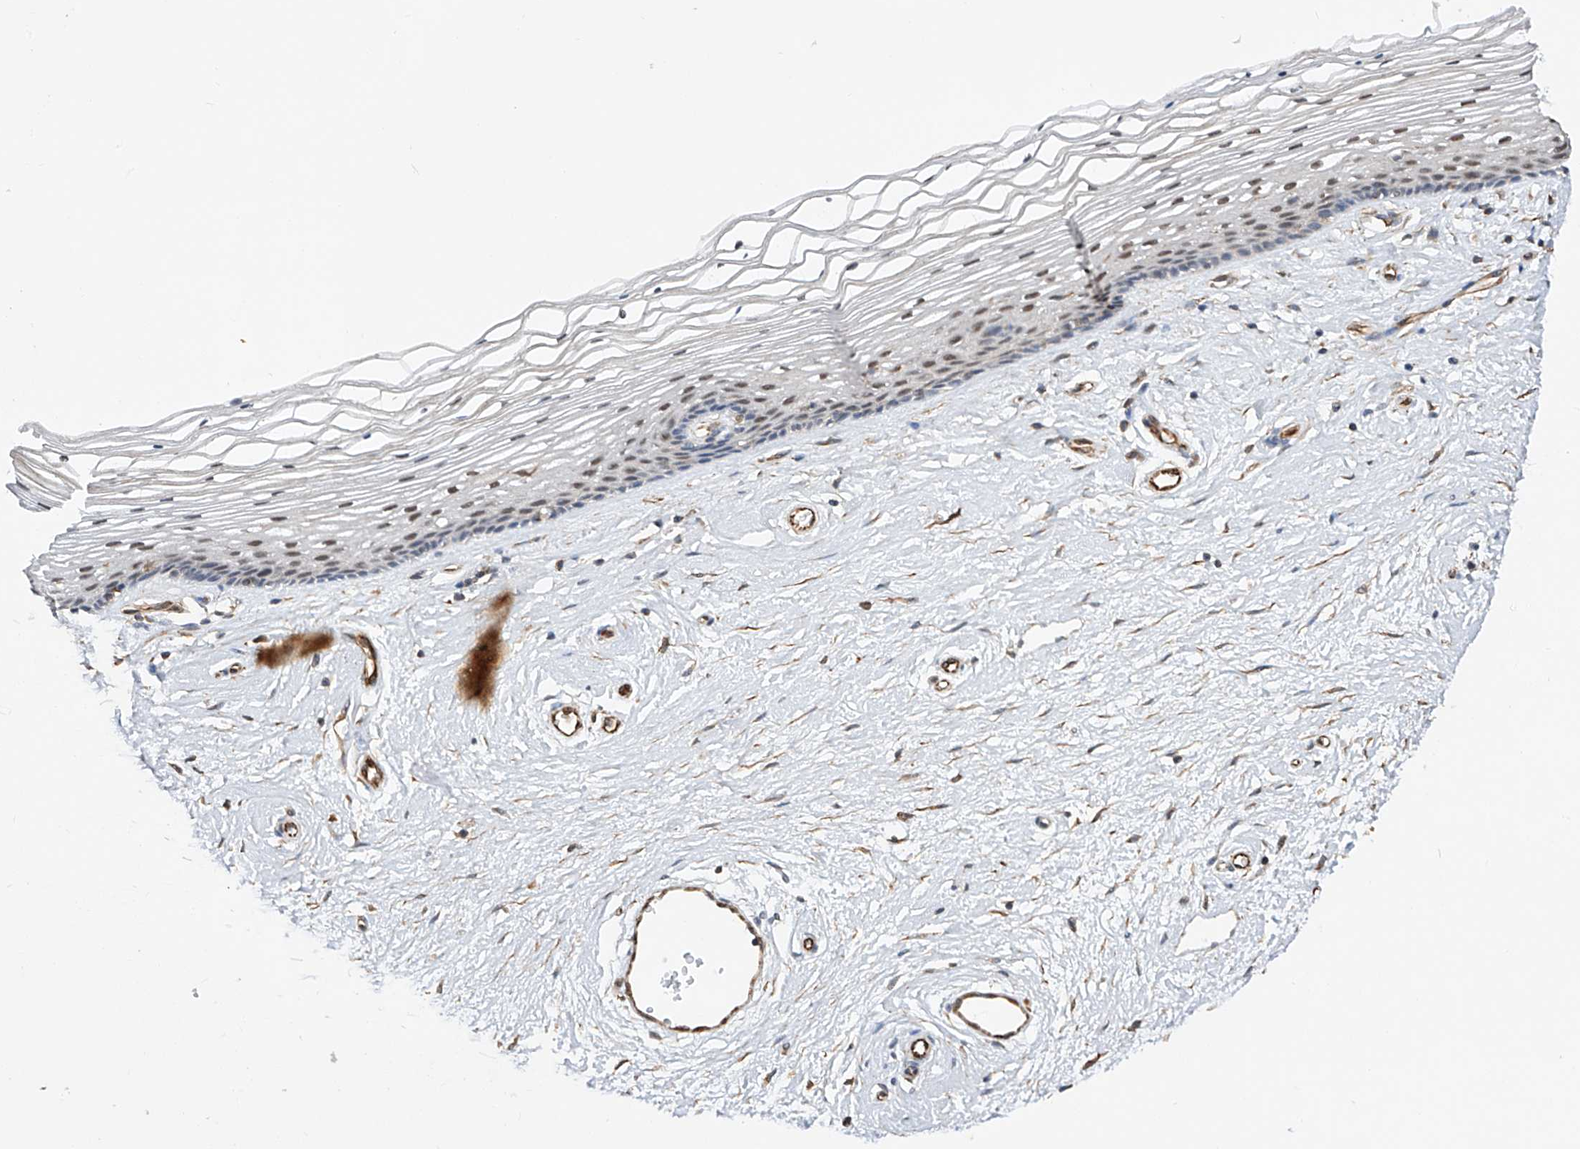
{"staining": {"intensity": "weak", "quantity": "<25%", "location": "nuclear"}, "tissue": "vagina", "cell_type": "Squamous epithelial cells", "image_type": "normal", "snomed": [{"axis": "morphology", "description": "Normal tissue, NOS"}, {"axis": "topography", "description": "Vagina"}], "caption": "A high-resolution photomicrograph shows immunohistochemistry (IHC) staining of normal vagina, which demonstrates no significant staining in squamous epithelial cells.", "gene": "AMD1", "patient": {"sex": "female", "age": 46}}